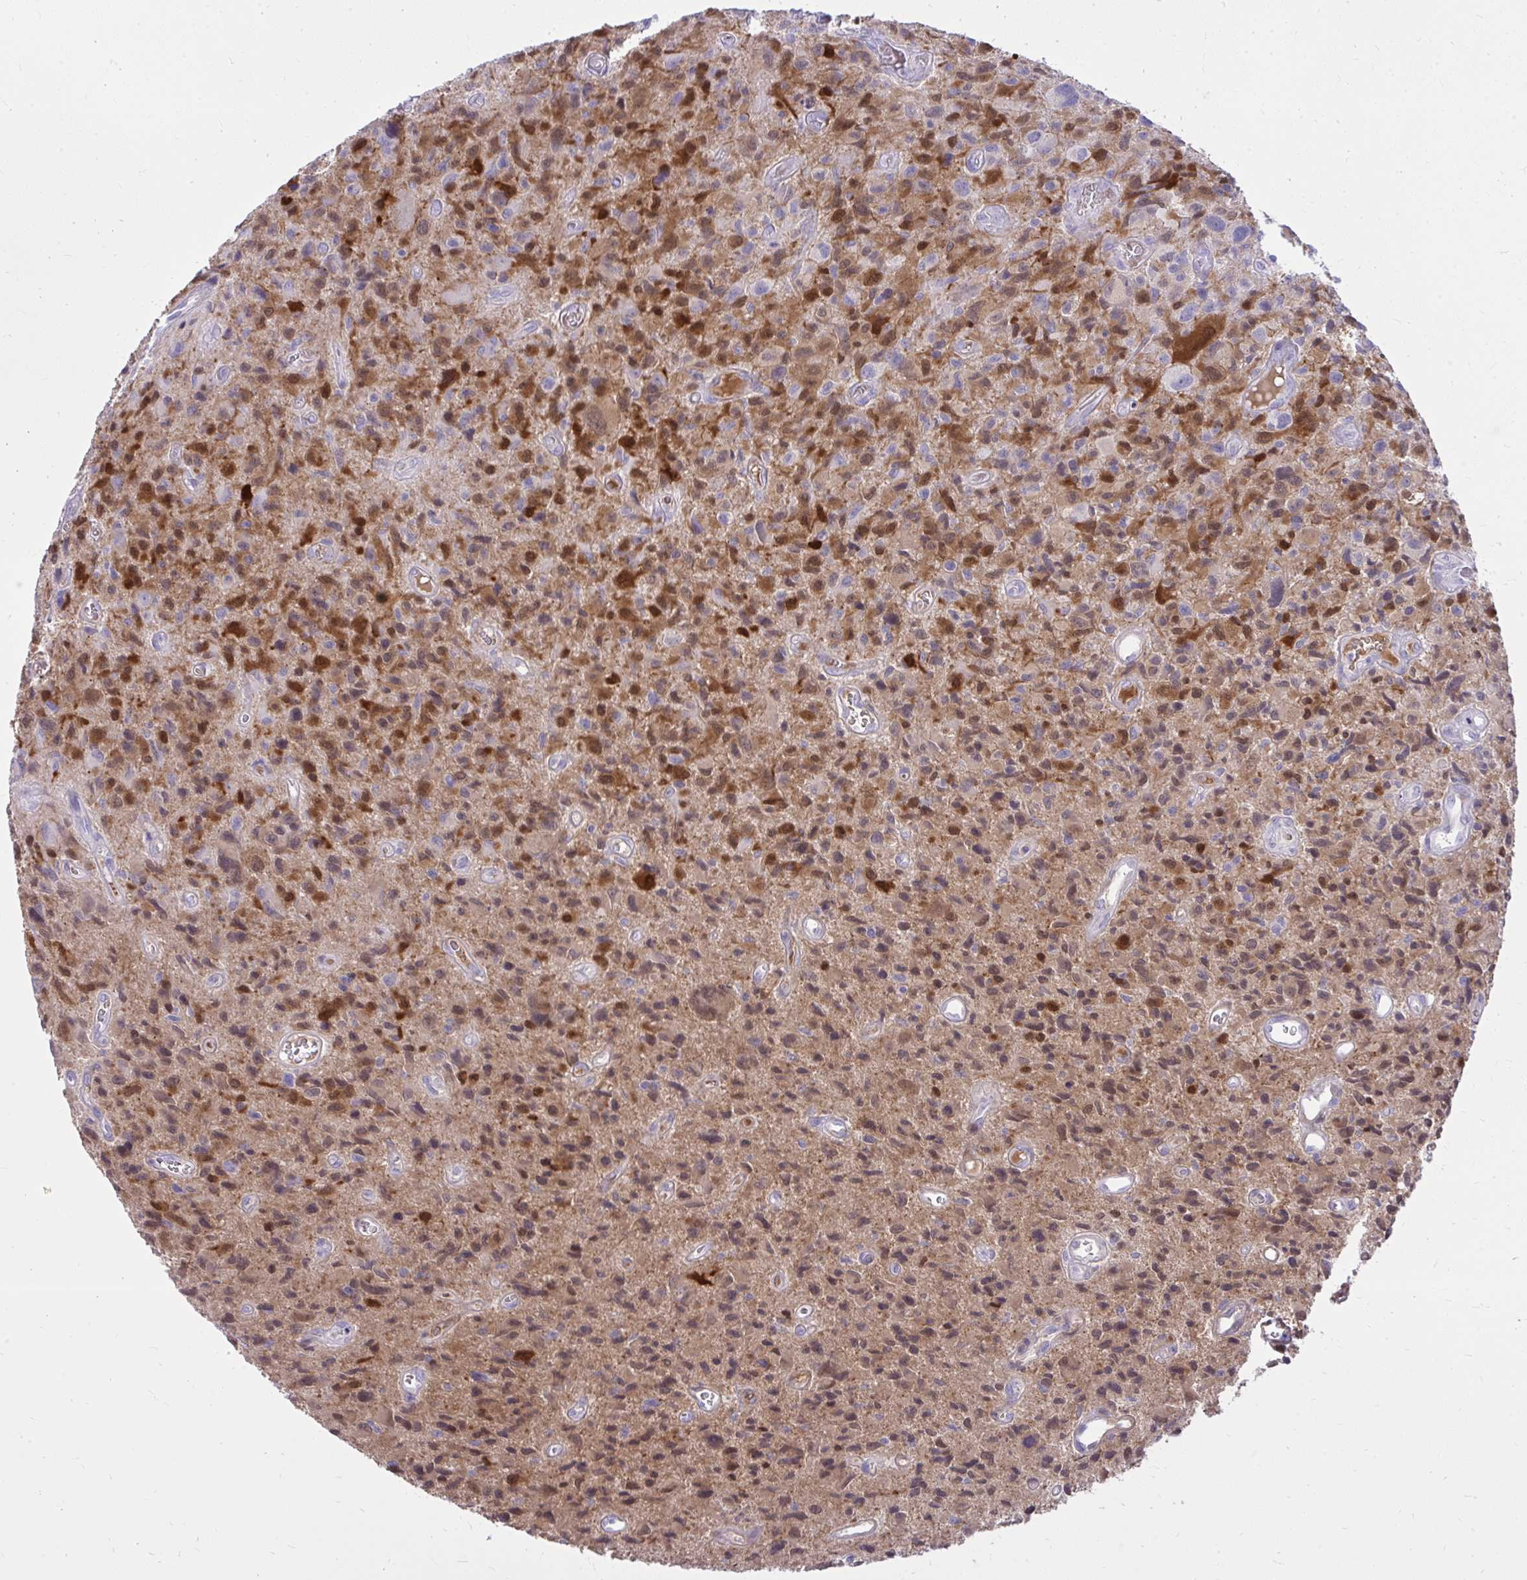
{"staining": {"intensity": "moderate", "quantity": "25%-75%", "location": "cytoplasmic/membranous"}, "tissue": "glioma", "cell_type": "Tumor cells", "image_type": "cancer", "snomed": [{"axis": "morphology", "description": "Glioma, malignant, High grade"}, {"axis": "topography", "description": "Brain"}], "caption": "Immunohistochemistry (IHC) (DAB) staining of malignant glioma (high-grade) exhibits moderate cytoplasmic/membranous protein staining in about 25%-75% of tumor cells. The staining was performed using DAB (3,3'-diaminobenzidine) to visualize the protein expression in brown, while the nuclei were stained in blue with hematoxylin (Magnification: 20x).", "gene": "NNMT", "patient": {"sex": "male", "age": 76}}